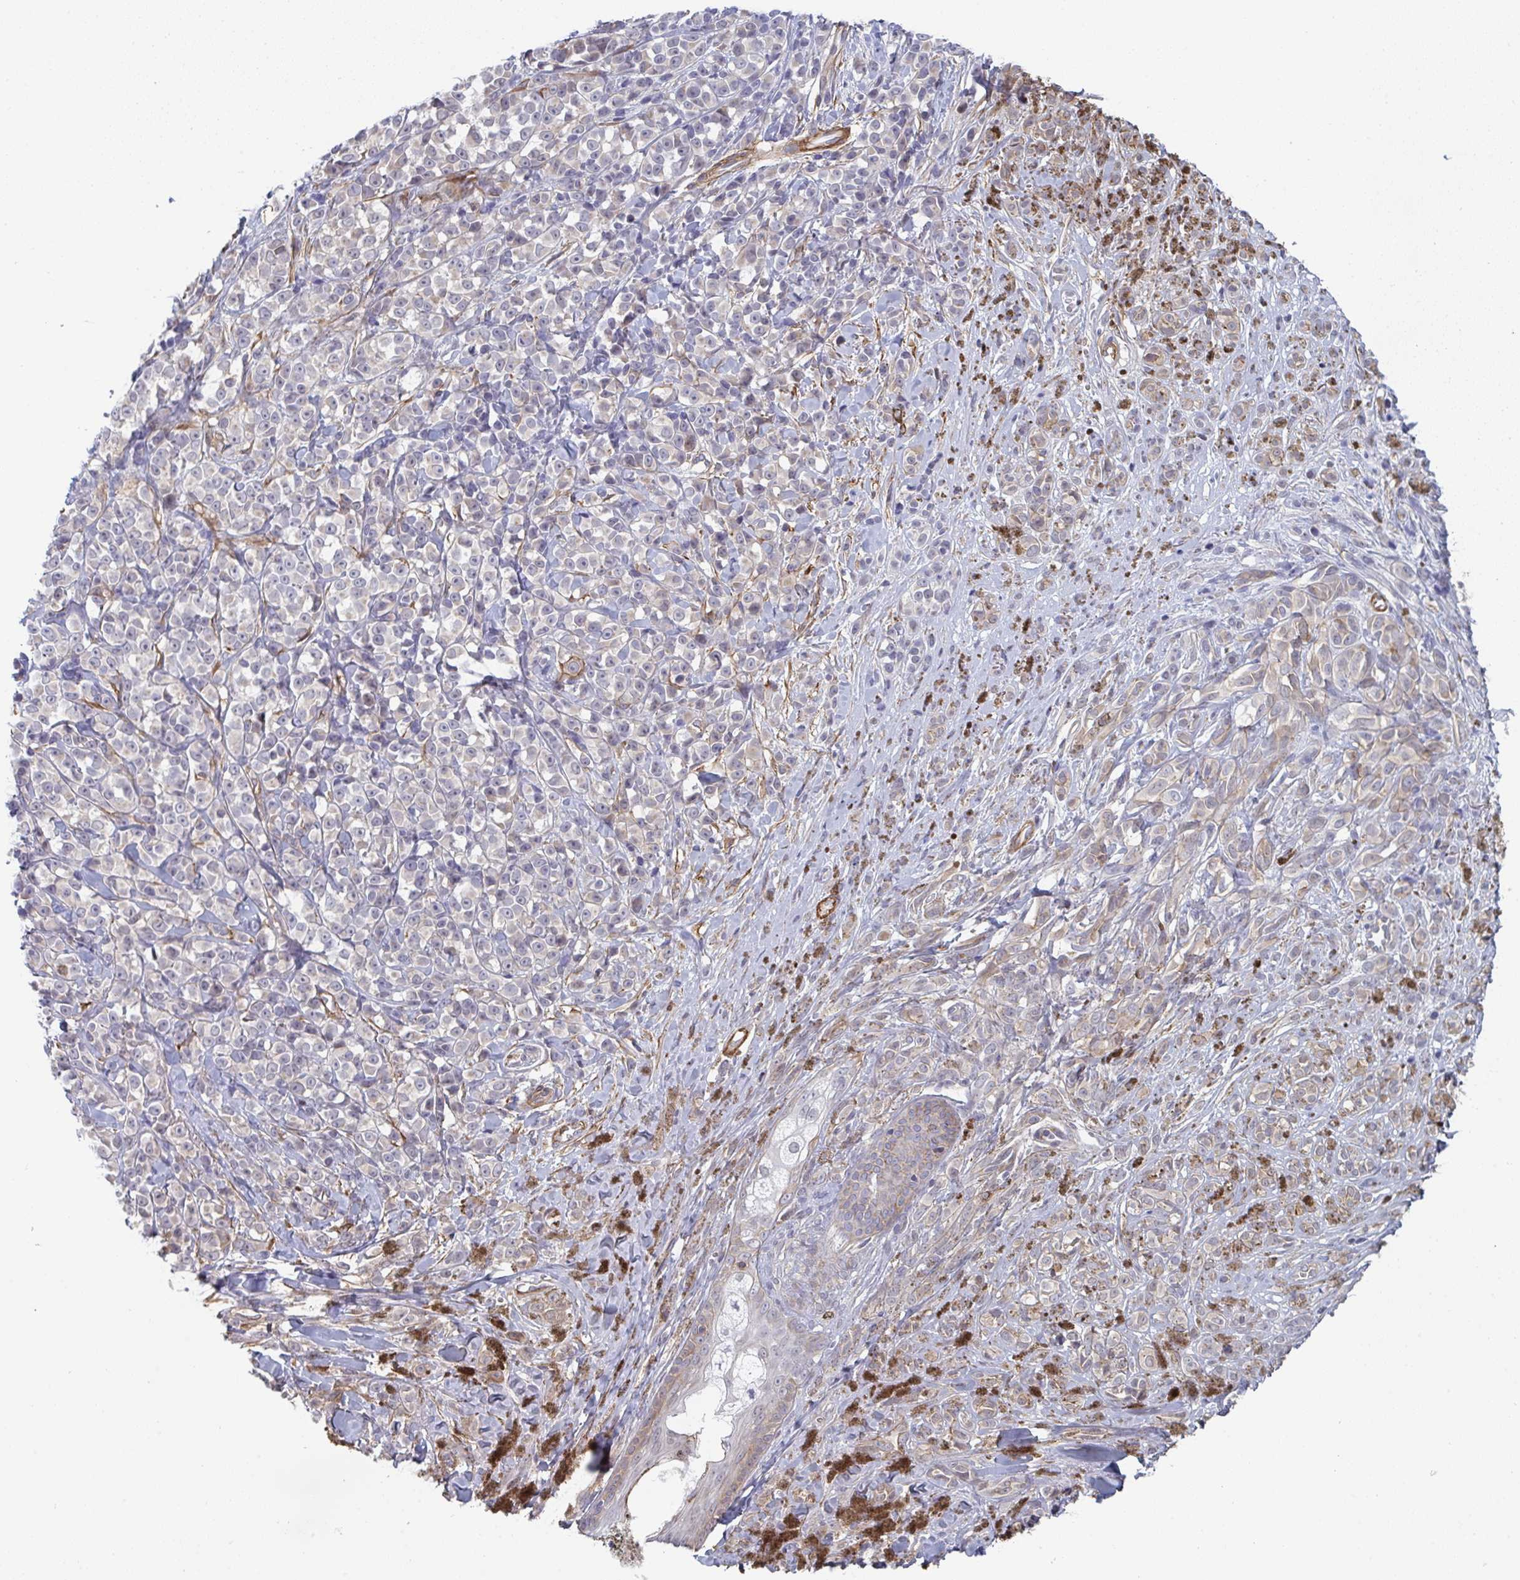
{"staining": {"intensity": "negative", "quantity": "none", "location": "none"}, "tissue": "melanoma", "cell_type": "Tumor cells", "image_type": "cancer", "snomed": [{"axis": "morphology", "description": "Malignant melanoma, NOS"}, {"axis": "topography", "description": "Skin"}], "caption": "There is no significant staining in tumor cells of melanoma.", "gene": "NEURL4", "patient": {"sex": "male", "age": 85}}